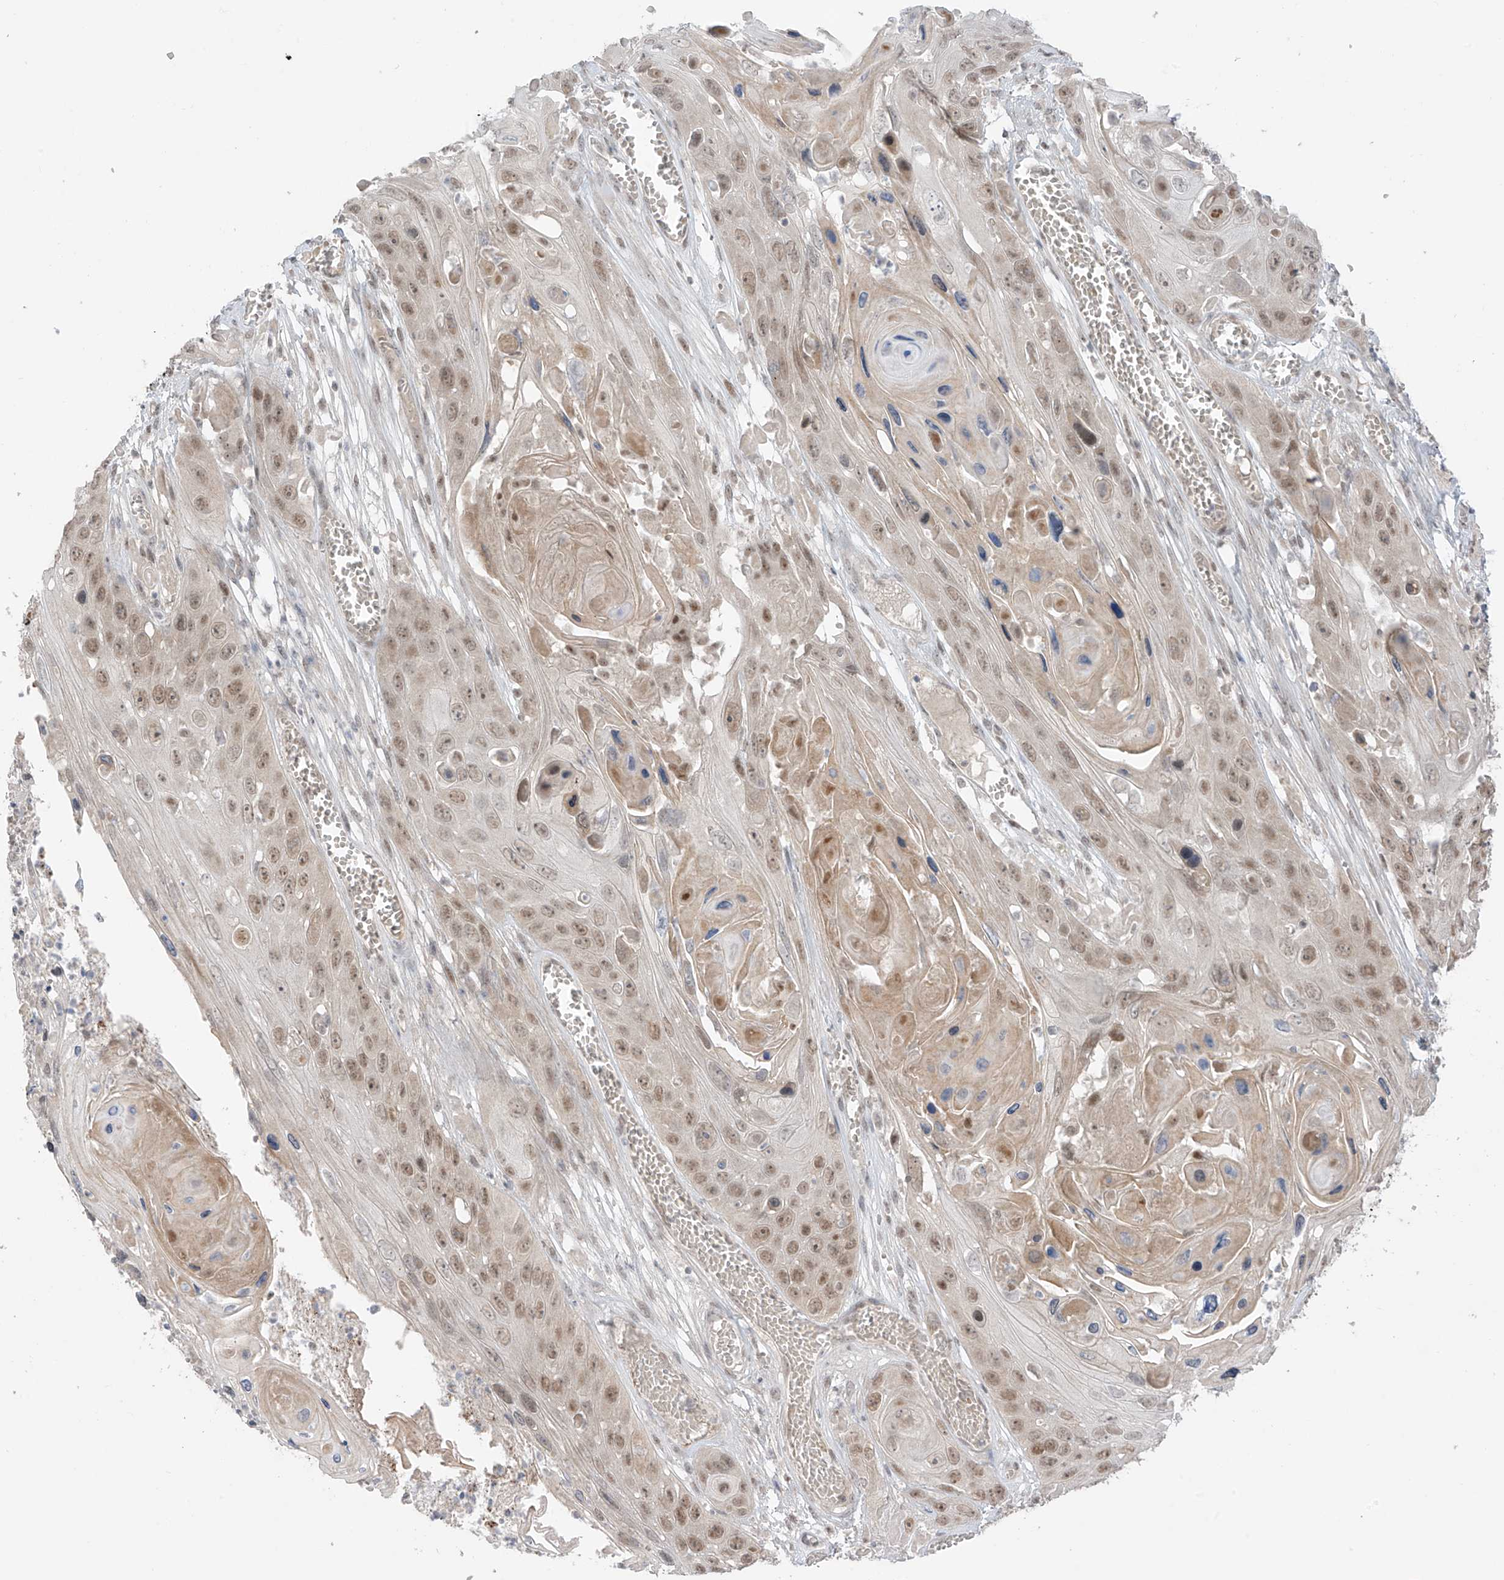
{"staining": {"intensity": "moderate", "quantity": ">75%", "location": "nuclear"}, "tissue": "skin cancer", "cell_type": "Tumor cells", "image_type": "cancer", "snomed": [{"axis": "morphology", "description": "Squamous cell carcinoma, NOS"}, {"axis": "topography", "description": "Skin"}], "caption": "Protein staining of squamous cell carcinoma (skin) tissue exhibits moderate nuclear positivity in about >75% of tumor cells.", "gene": "OGT", "patient": {"sex": "male", "age": 55}}